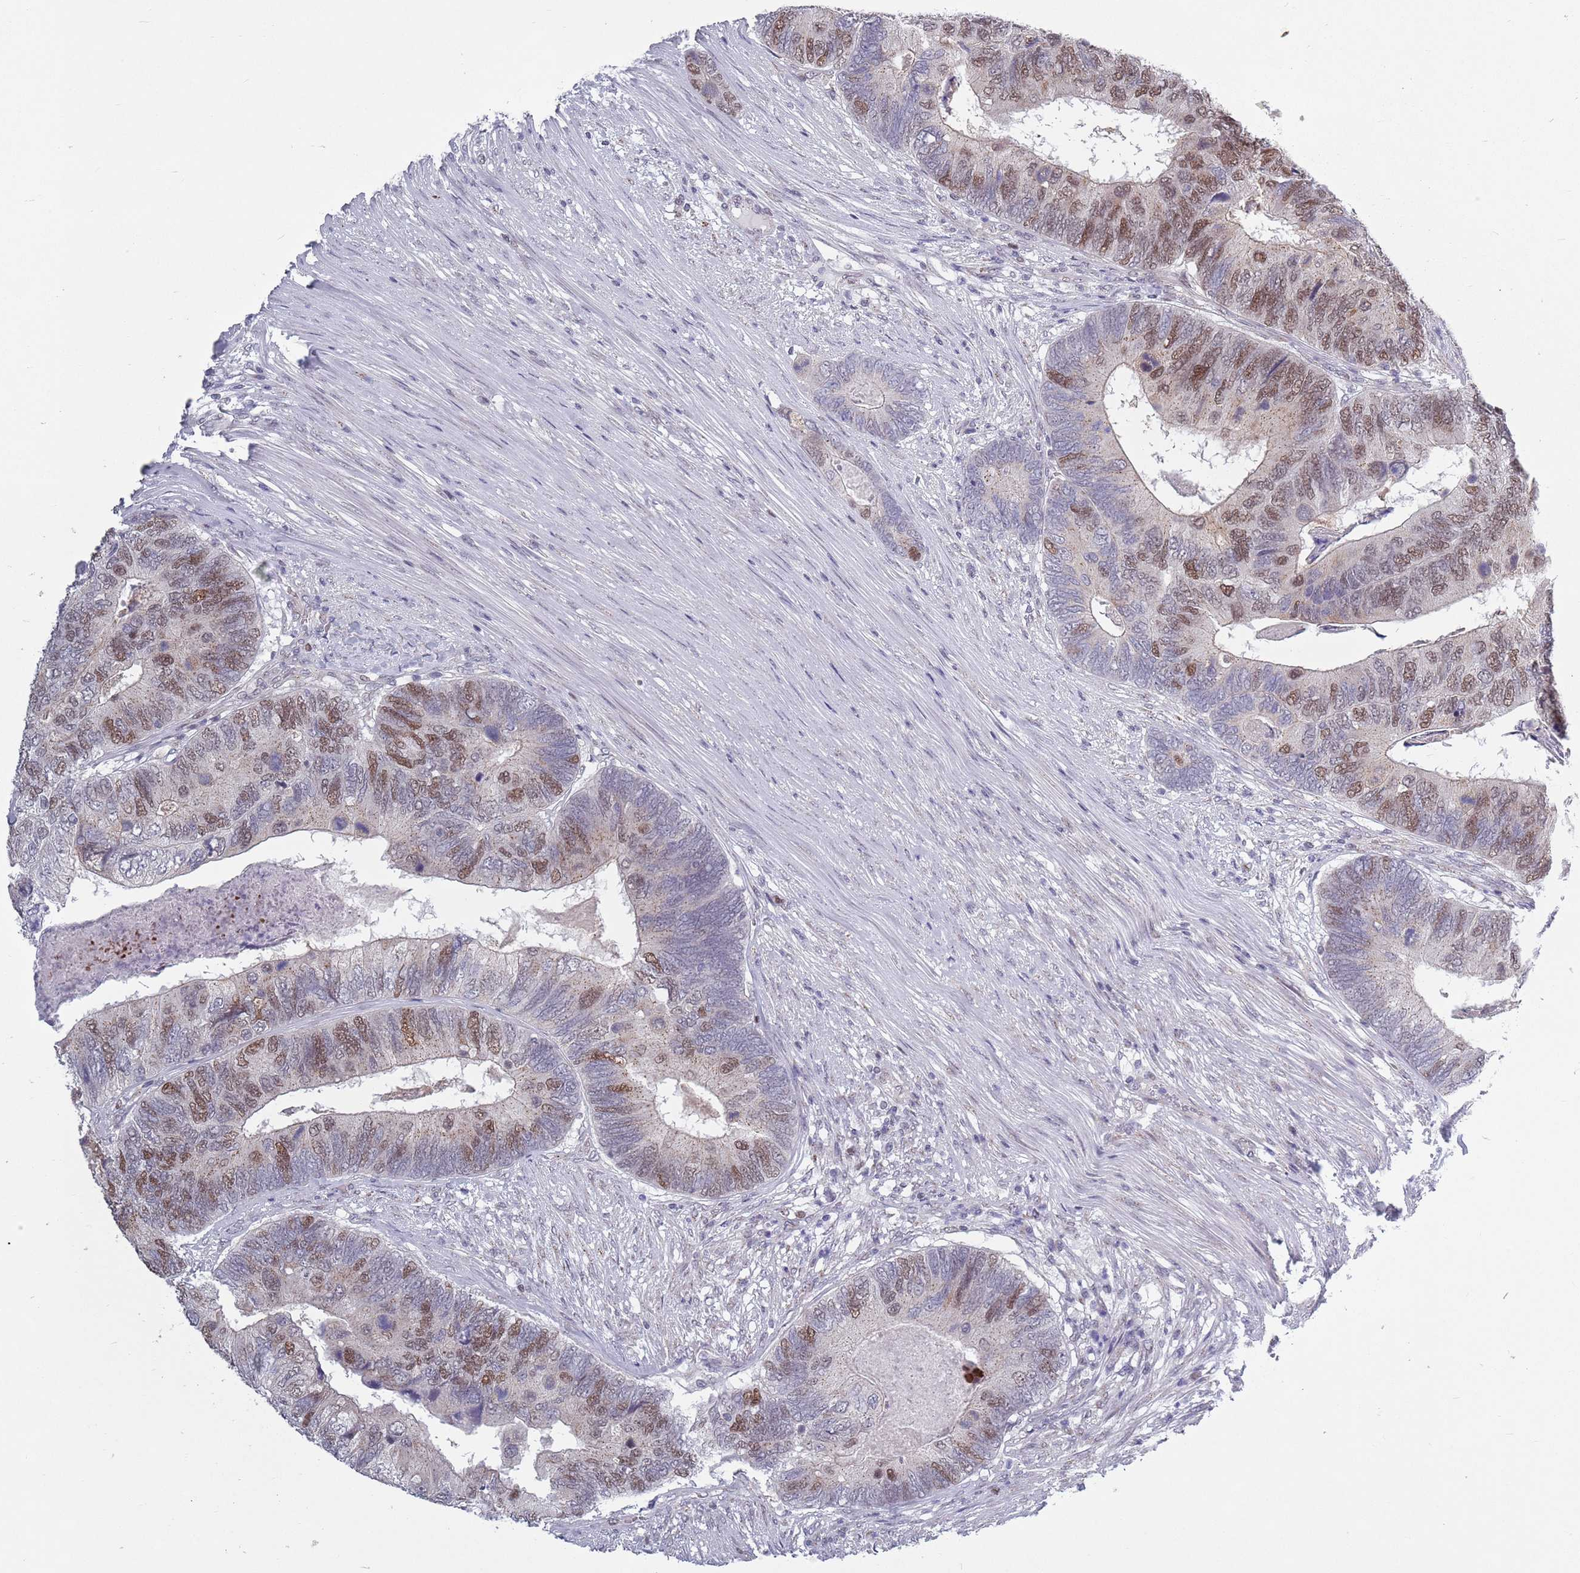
{"staining": {"intensity": "moderate", "quantity": "25%-75%", "location": "nuclear"}, "tissue": "colorectal cancer", "cell_type": "Tumor cells", "image_type": "cancer", "snomed": [{"axis": "morphology", "description": "Adenocarcinoma, NOS"}, {"axis": "topography", "description": "Colon"}], "caption": "The immunohistochemical stain highlights moderate nuclear expression in tumor cells of adenocarcinoma (colorectal) tissue.", "gene": "ZKSCAN2", "patient": {"sex": "female", "age": 67}}